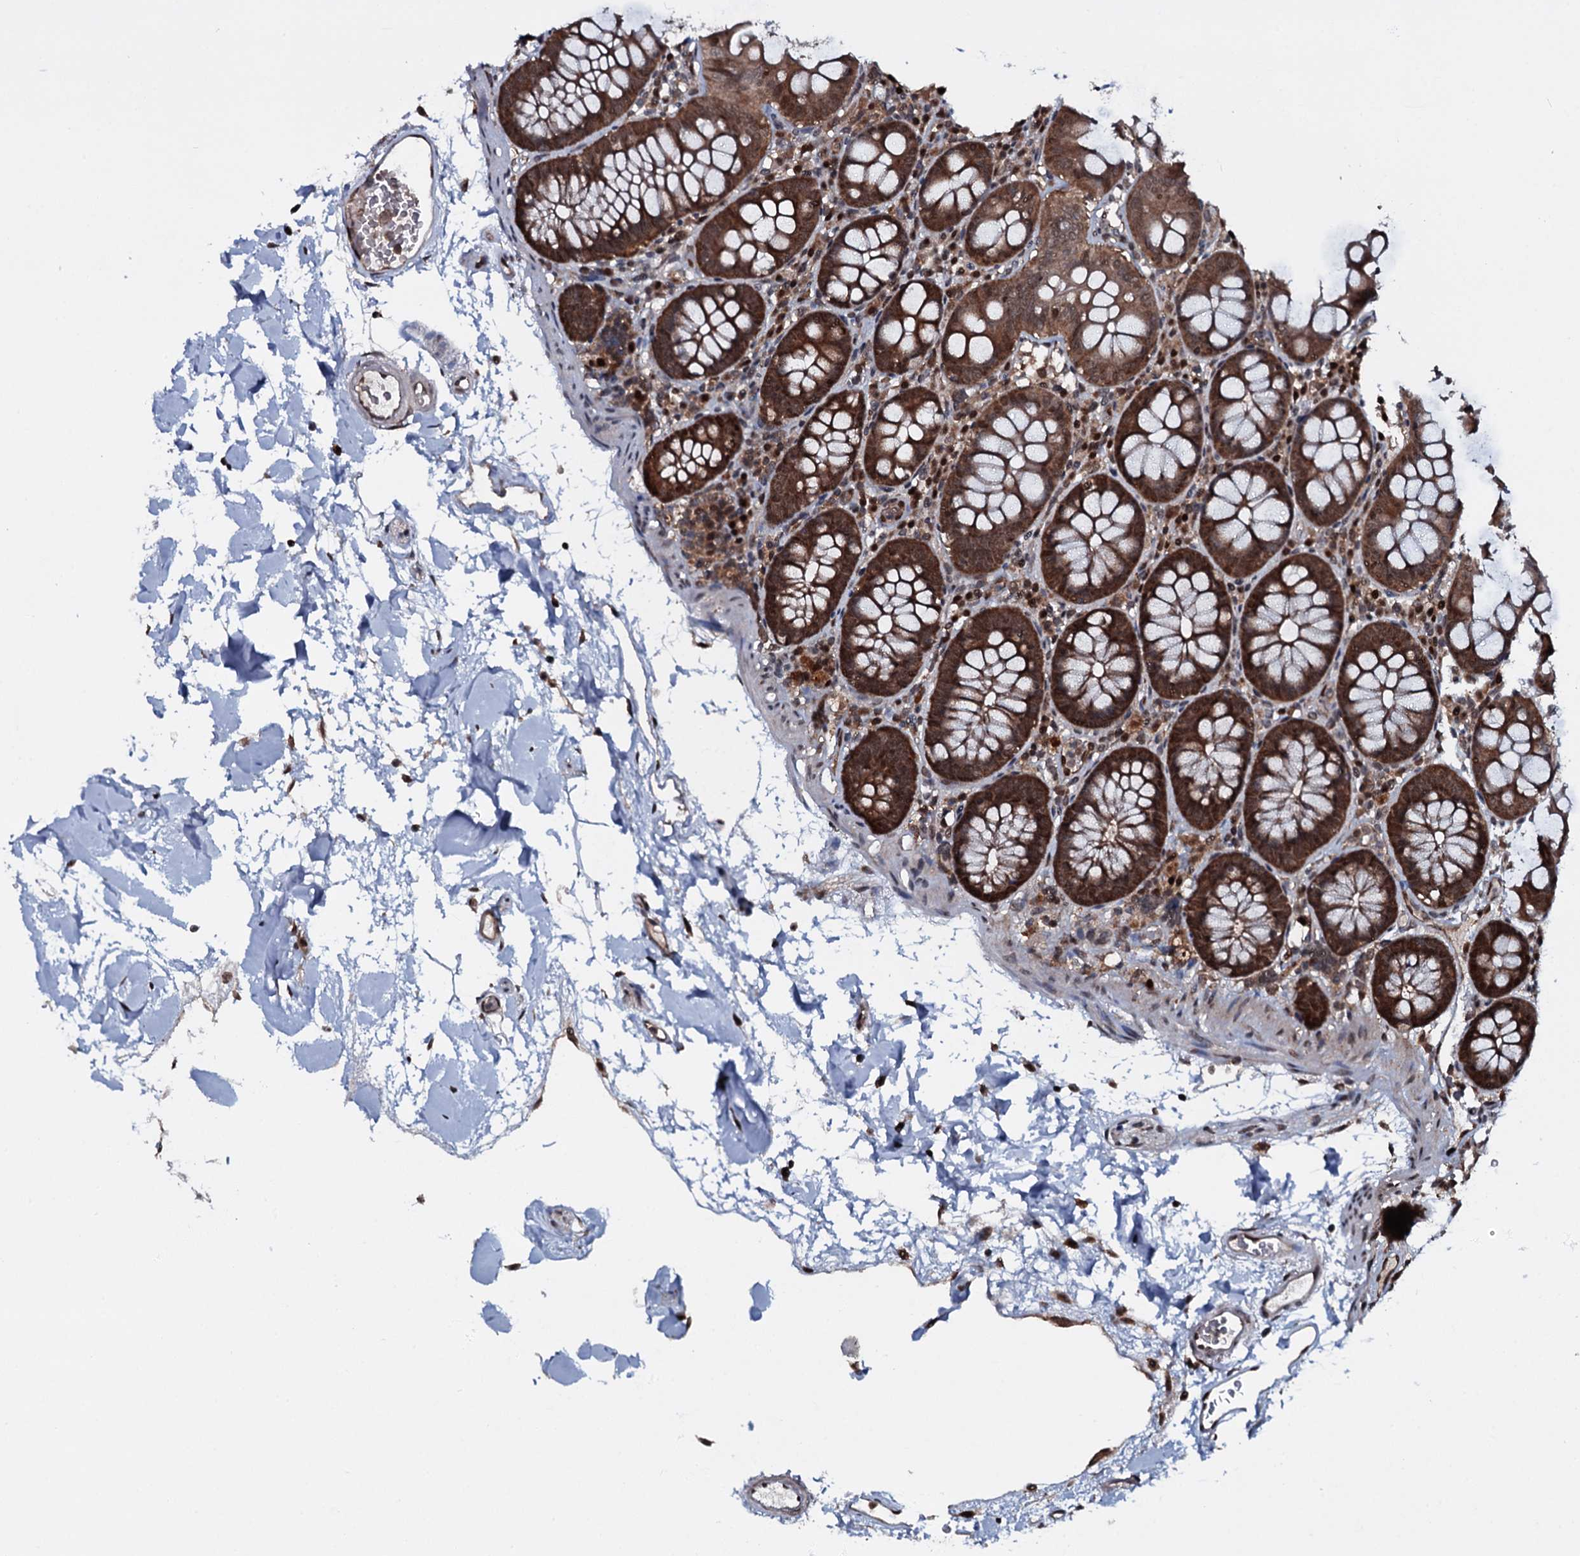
{"staining": {"intensity": "weak", "quantity": ">75%", "location": "cytoplasmic/membranous,nuclear"}, "tissue": "colon", "cell_type": "Endothelial cells", "image_type": "normal", "snomed": [{"axis": "morphology", "description": "Normal tissue, NOS"}, {"axis": "topography", "description": "Colon"}], "caption": "Benign colon exhibits weak cytoplasmic/membranous,nuclear positivity in about >75% of endothelial cells, visualized by immunohistochemistry. (DAB IHC, brown staining for protein, blue staining for nuclei).", "gene": "HDDC3", "patient": {"sex": "male", "age": 75}}